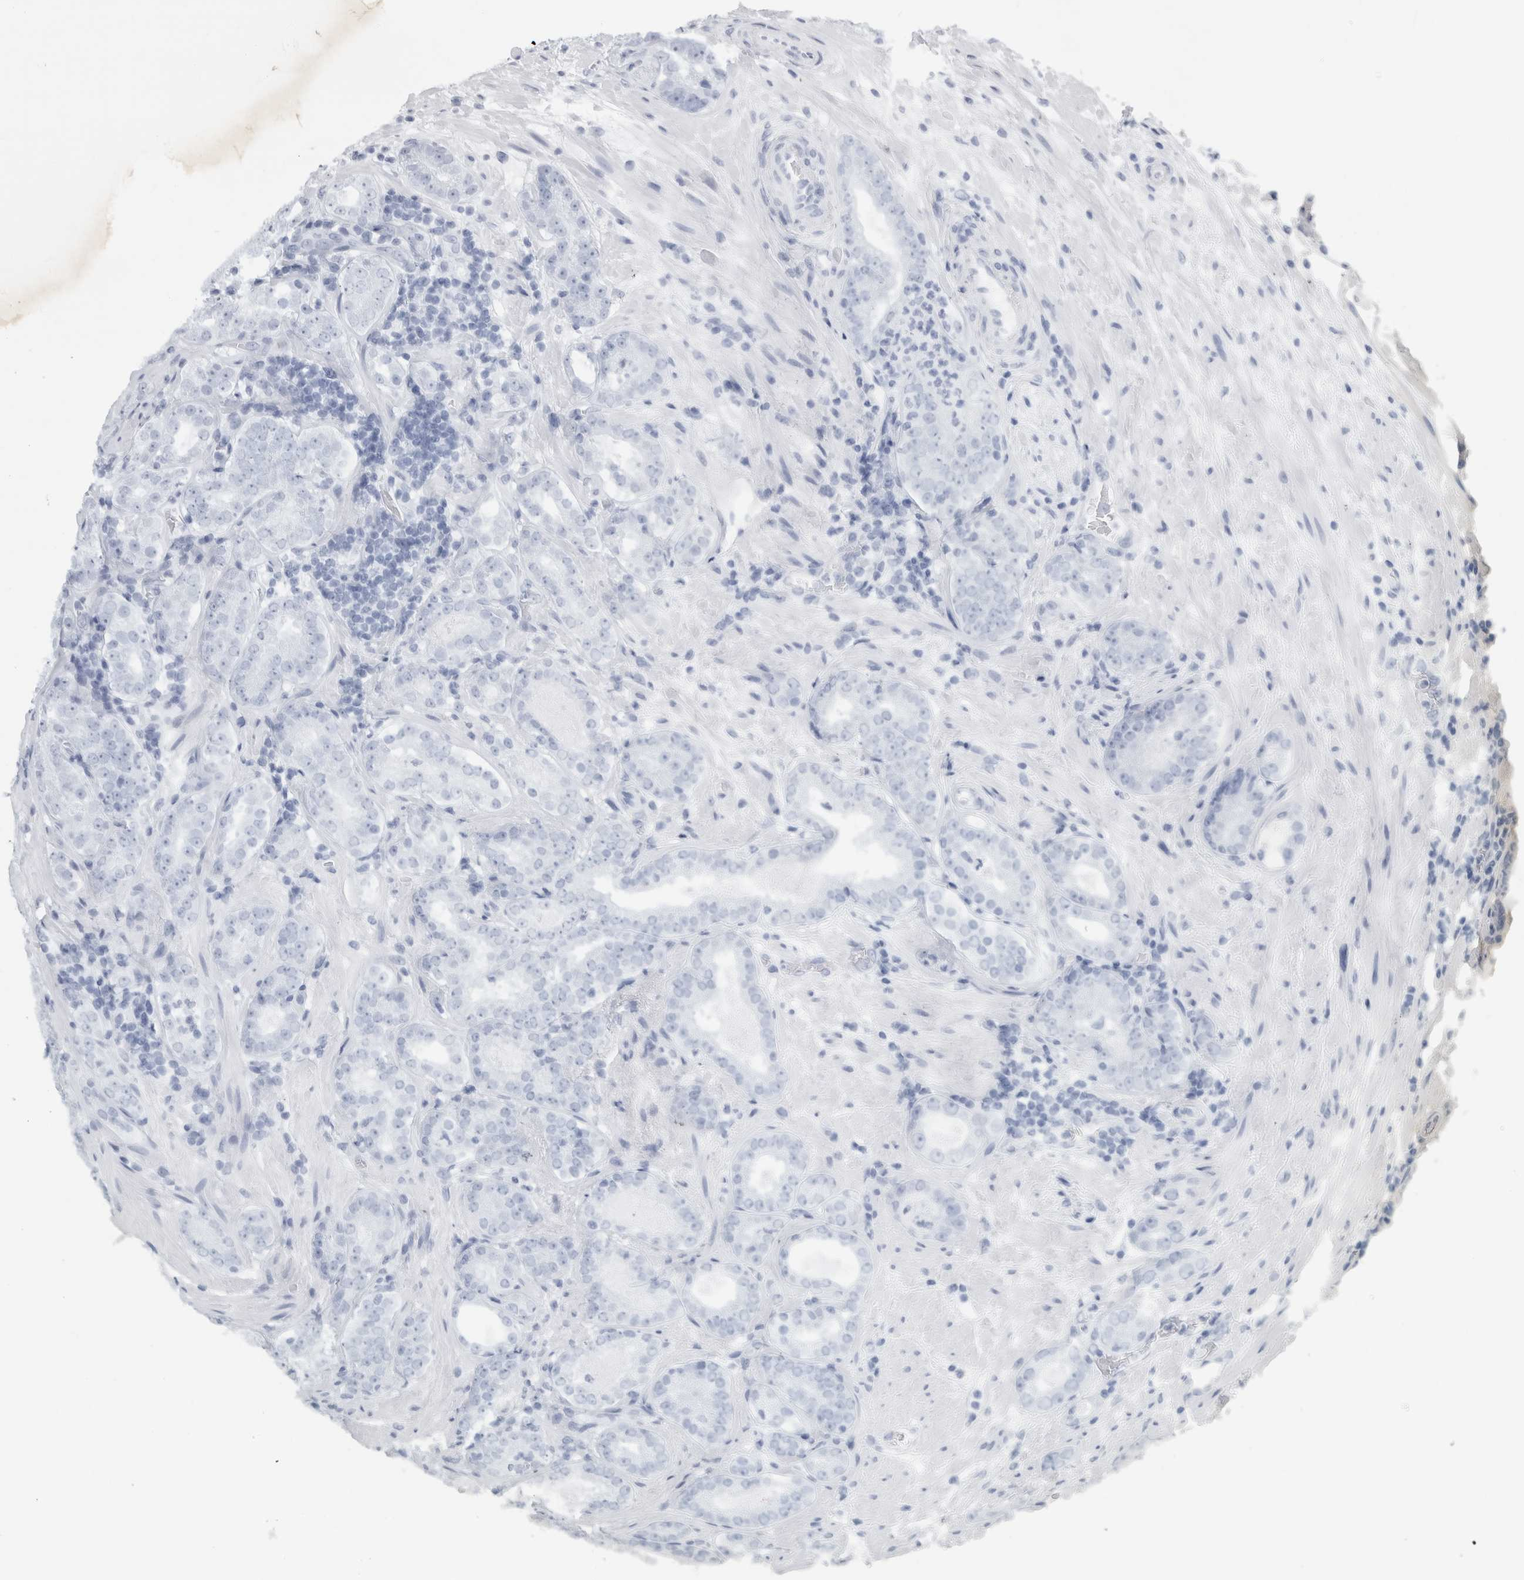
{"staining": {"intensity": "weak", "quantity": "<25%", "location": "cytoplasmic/membranous"}, "tissue": "prostate cancer", "cell_type": "Tumor cells", "image_type": "cancer", "snomed": [{"axis": "morphology", "description": "Adenocarcinoma, Low grade"}, {"axis": "topography", "description": "Prostate"}], "caption": "This is an IHC image of human prostate cancer (low-grade adenocarcinoma). There is no positivity in tumor cells.", "gene": "TUBD1", "patient": {"sex": "male", "age": 69}}